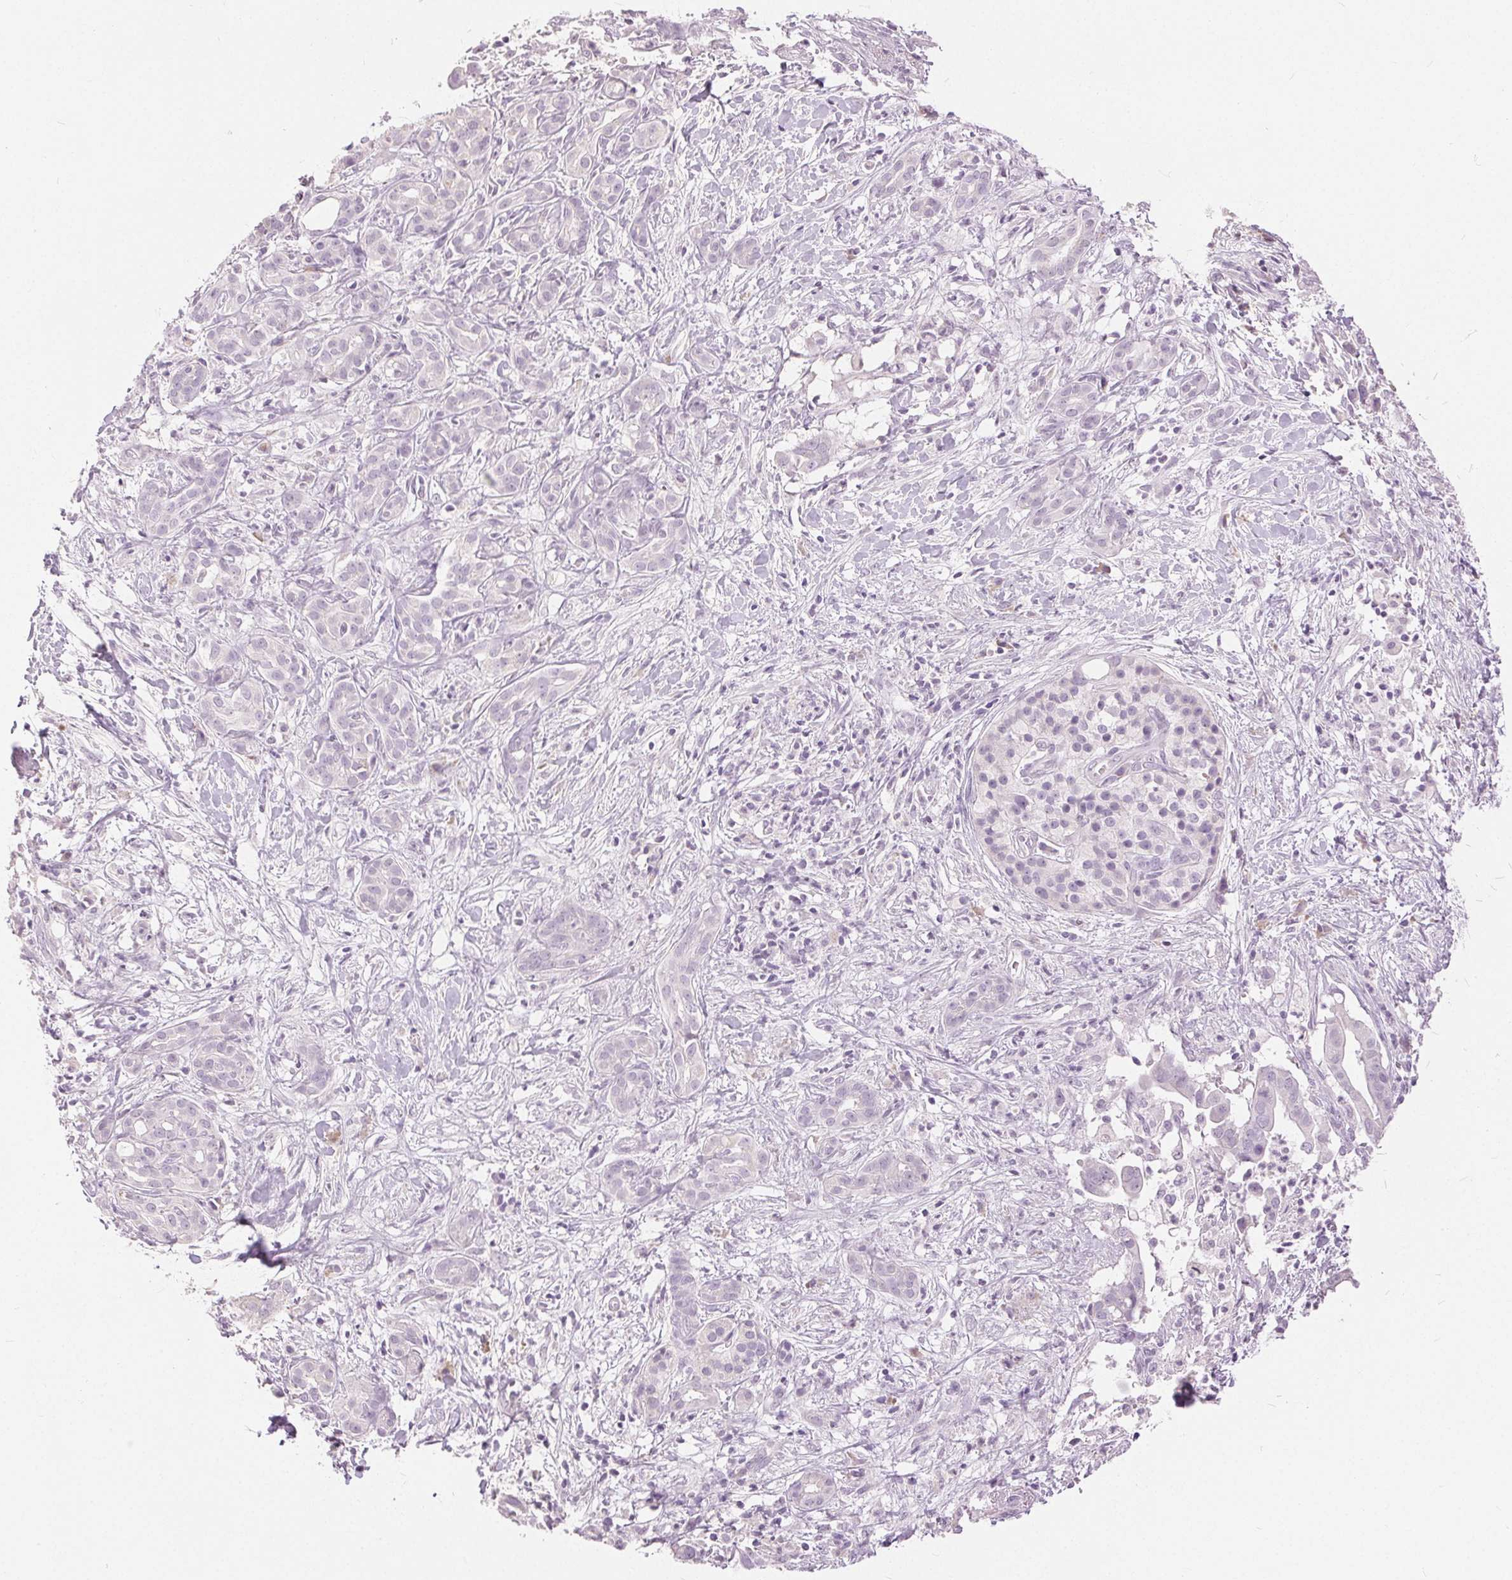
{"staining": {"intensity": "negative", "quantity": "none", "location": "none"}, "tissue": "pancreatic cancer", "cell_type": "Tumor cells", "image_type": "cancer", "snomed": [{"axis": "morphology", "description": "Adenocarcinoma, NOS"}, {"axis": "topography", "description": "Pancreas"}], "caption": "This is an immunohistochemistry image of human pancreatic adenocarcinoma. There is no staining in tumor cells.", "gene": "DSG3", "patient": {"sex": "male", "age": 61}}